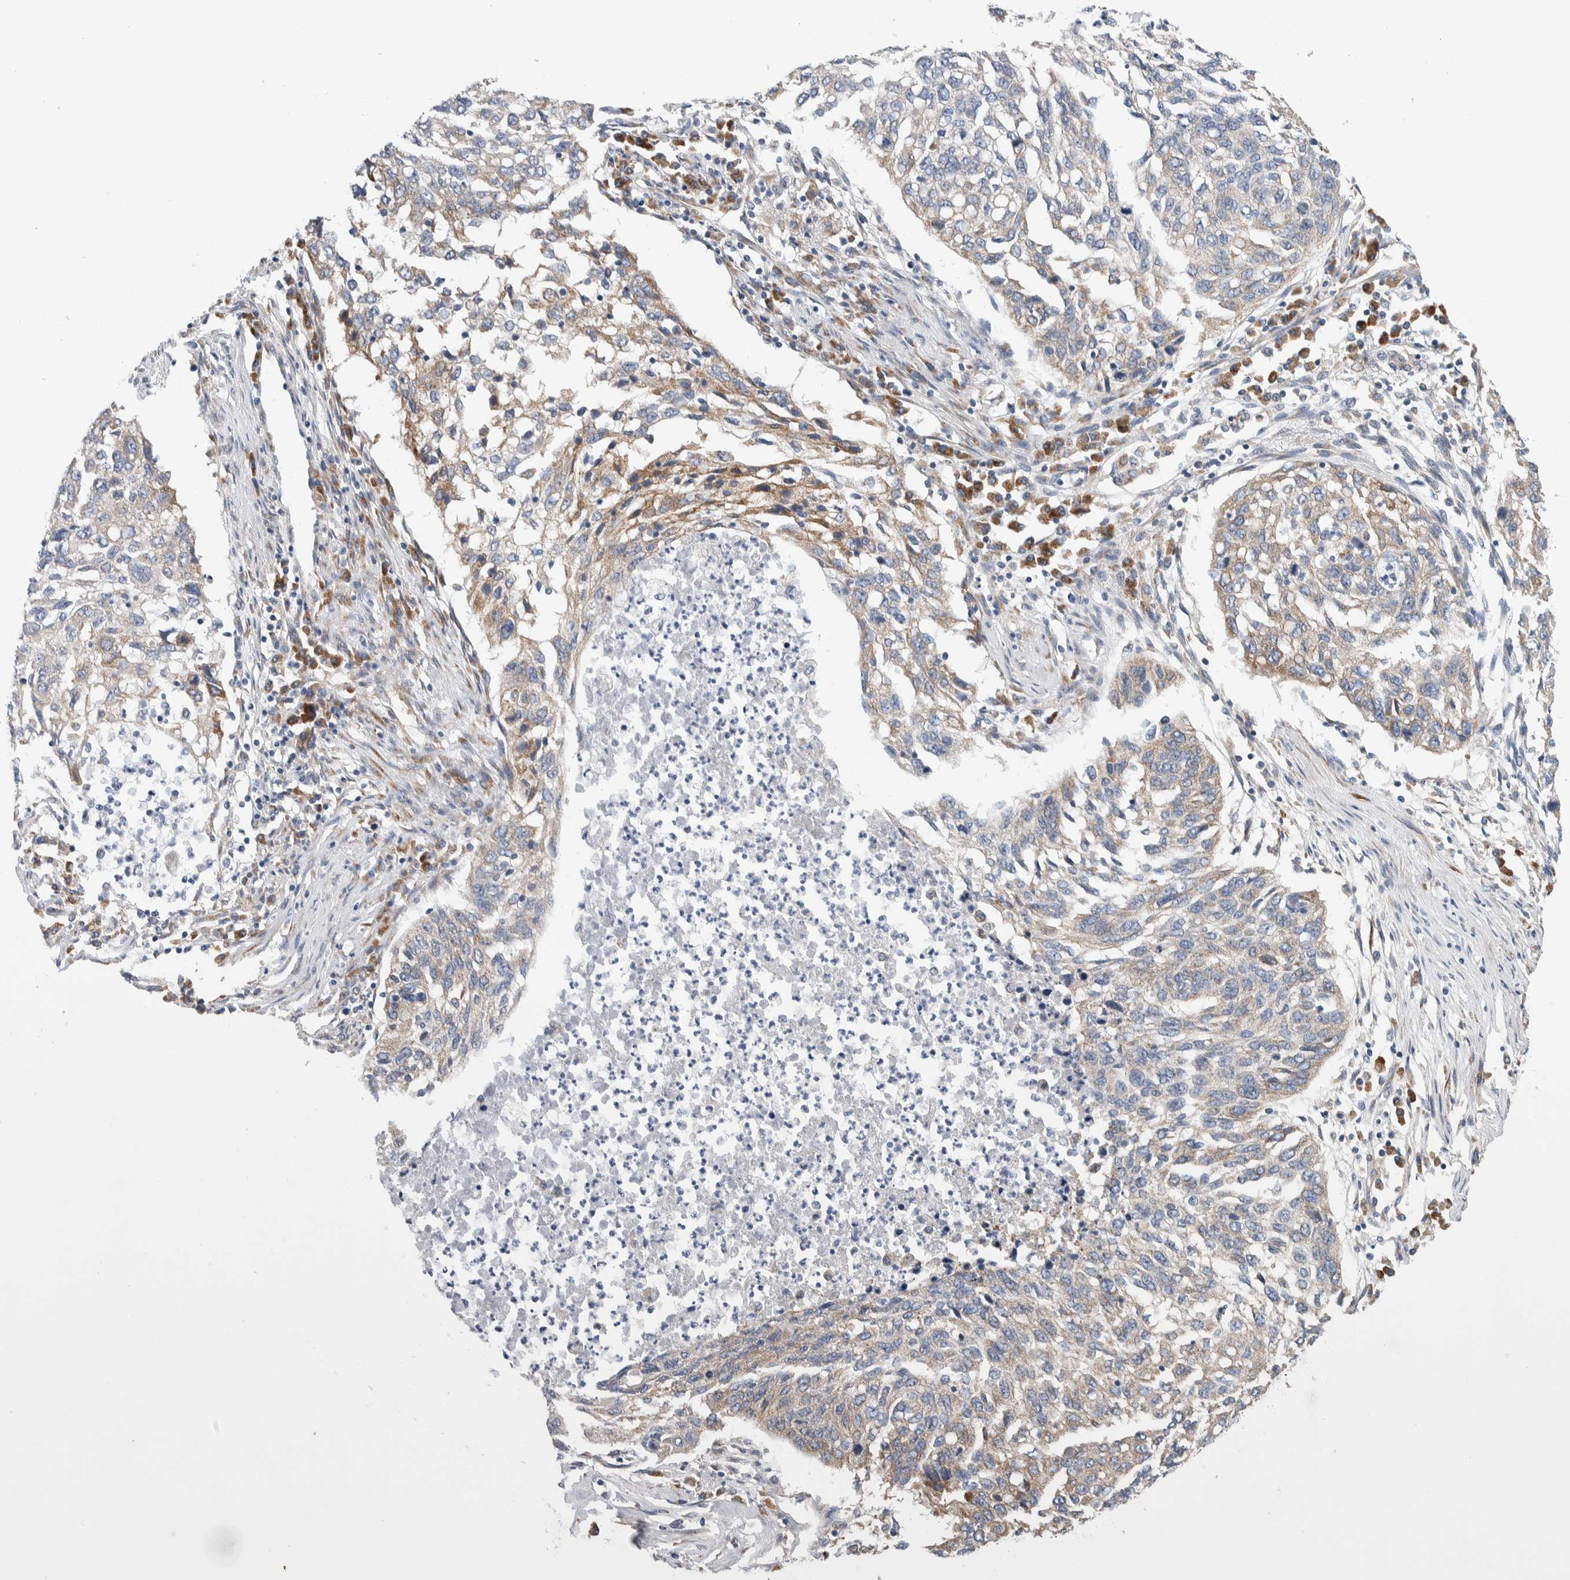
{"staining": {"intensity": "weak", "quantity": ">75%", "location": "cytoplasmic/membranous"}, "tissue": "lung cancer", "cell_type": "Tumor cells", "image_type": "cancer", "snomed": [{"axis": "morphology", "description": "Squamous cell carcinoma, NOS"}, {"axis": "topography", "description": "Lung"}], "caption": "Immunohistochemistry of human lung squamous cell carcinoma reveals low levels of weak cytoplasmic/membranous expression in approximately >75% of tumor cells.", "gene": "RACK1", "patient": {"sex": "female", "age": 63}}